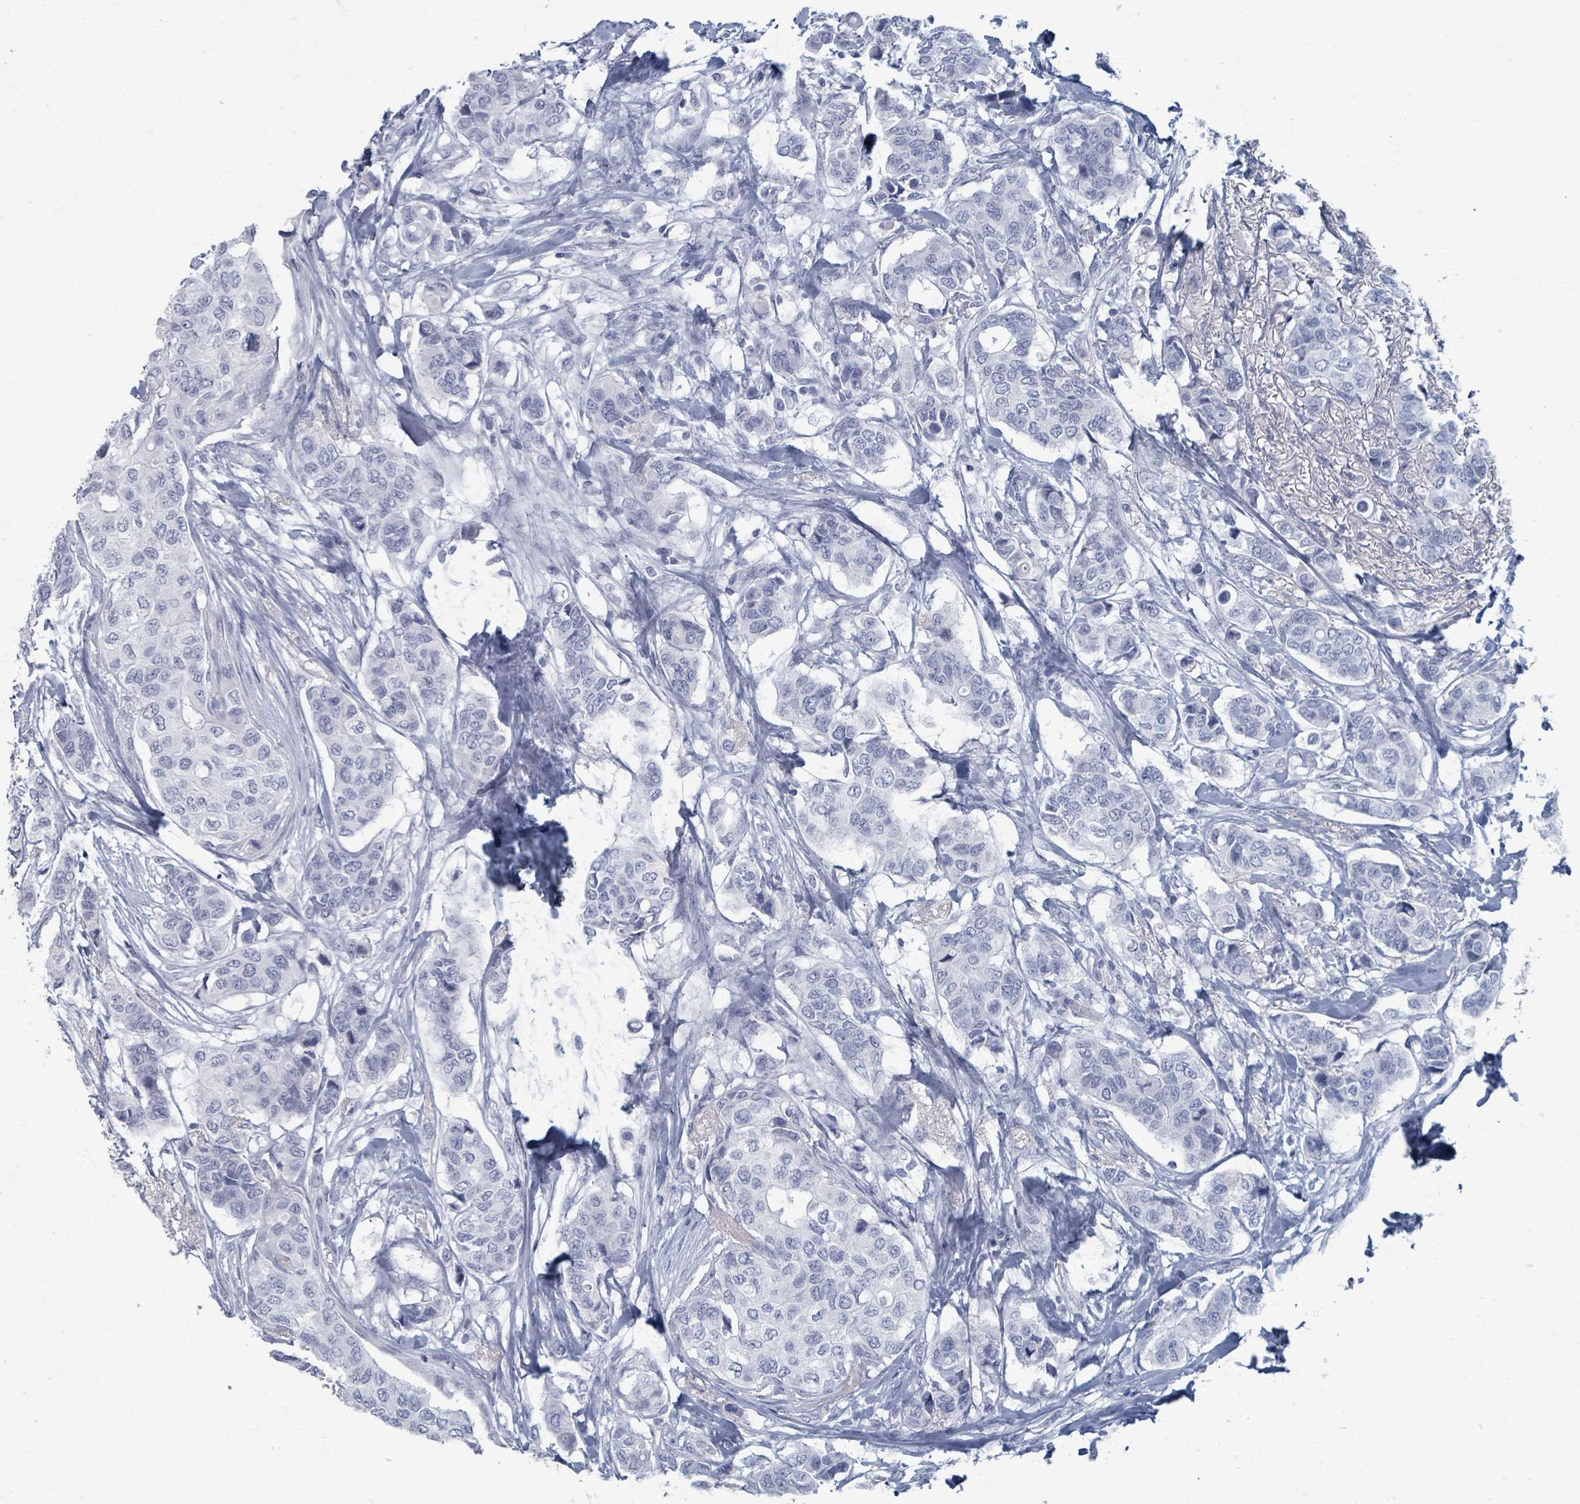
{"staining": {"intensity": "negative", "quantity": "none", "location": "none"}, "tissue": "breast cancer", "cell_type": "Tumor cells", "image_type": "cancer", "snomed": [{"axis": "morphology", "description": "Lobular carcinoma"}, {"axis": "topography", "description": "Breast"}], "caption": "High power microscopy histopathology image of an IHC photomicrograph of breast cancer, revealing no significant expression in tumor cells. (Immunohistochemistry (ihc), brightfield microscopy, high magnification).", "gene": "TAS2R1", "patient": {"sex": "female", "age": 51}}